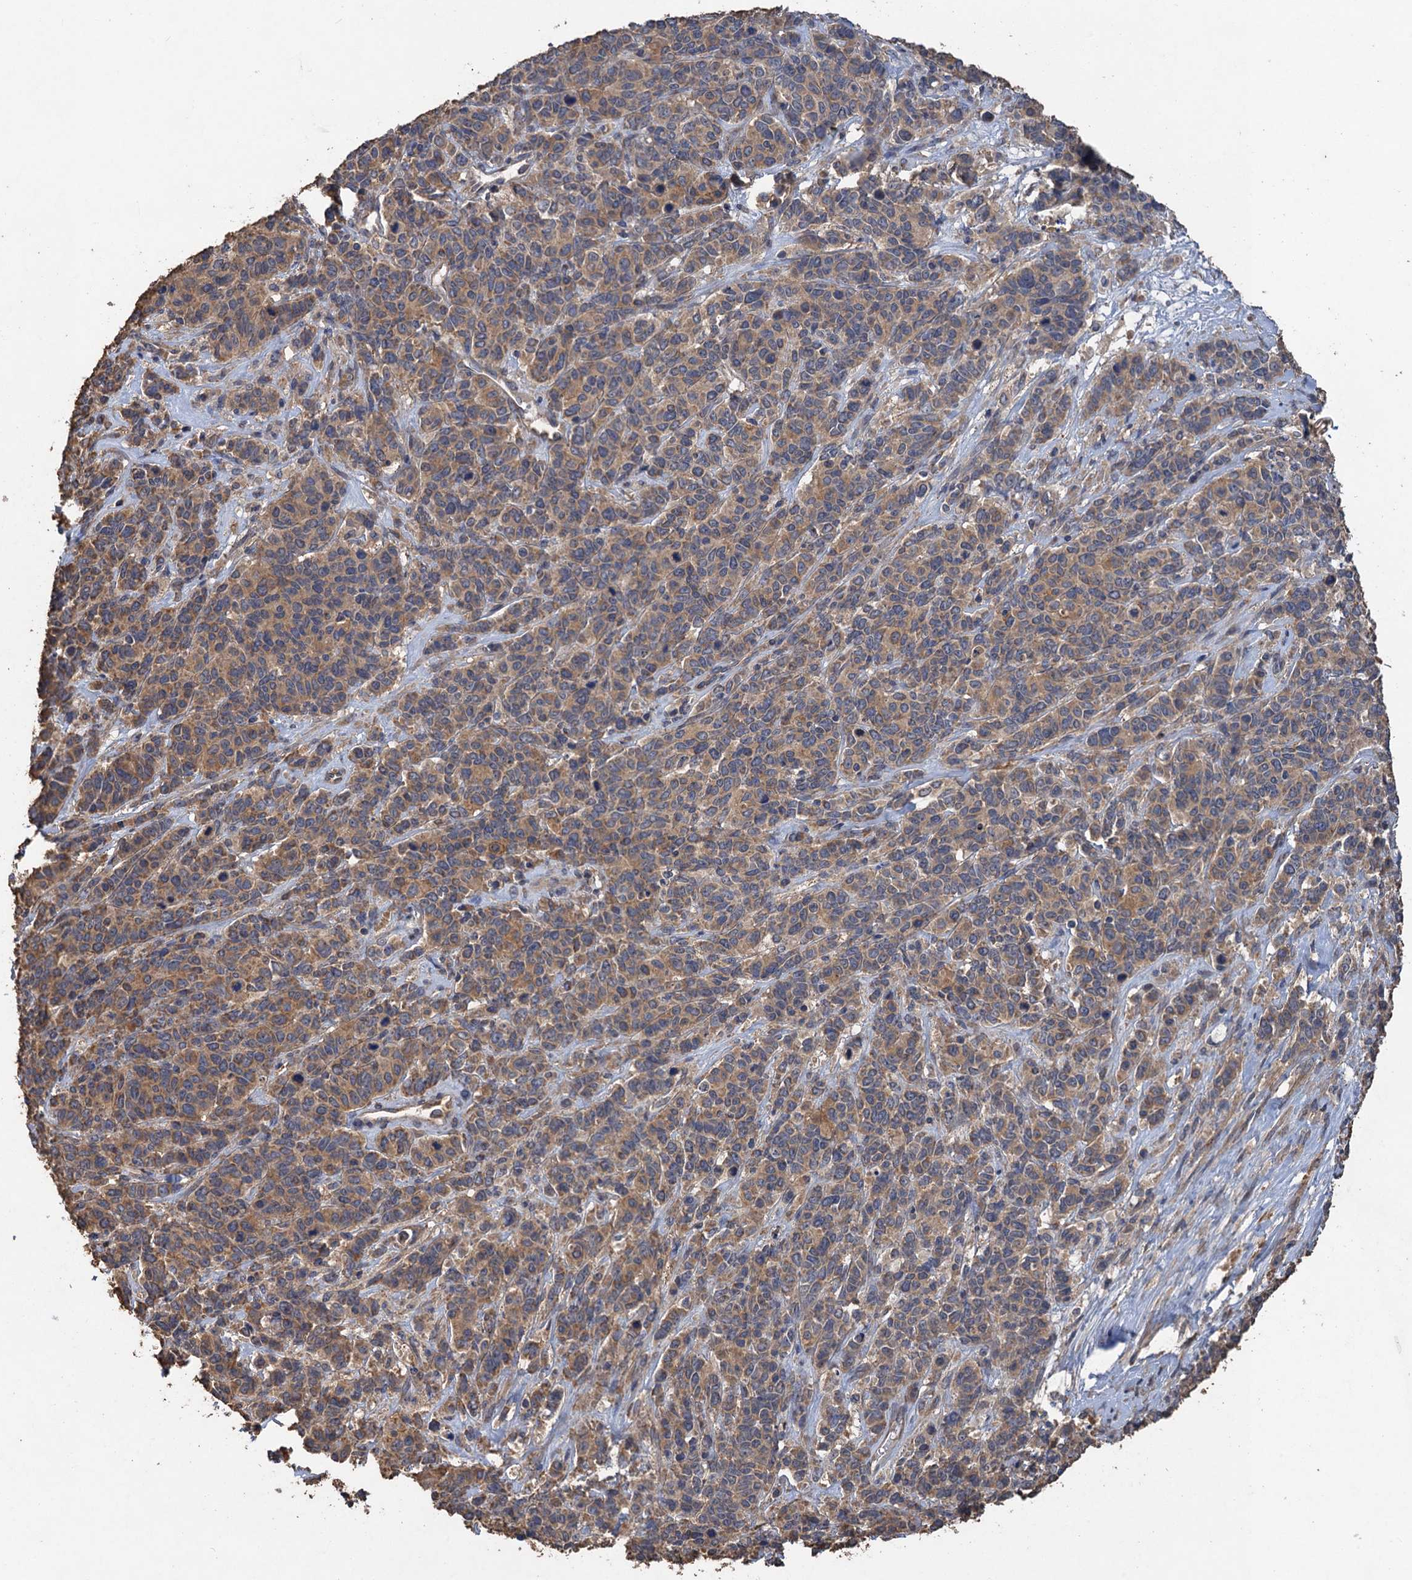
{"staining": {"intensity": "moderate", "quantity": ">75%", "location": "cytoplasmic/membranous"}, "tissue": "cervical cancer", "cell_type": "Tumor cells", "image_type": "cancer", "snomed": [{"axis": "morphology", "description": "Squamous cell carcinoma, NOS"}, {"axis": "topography", "description": "Cervix"}], "caption": "A histopathology image showing moderate cytoplasmic/membranous staining in approximately >75% of tumor cells in squamous cell carcinoma (cervical), as visualized by brown immunohistochemical staining.", "gene": "SCUBE3", "patient": {"sex": "female", "age": 60}}